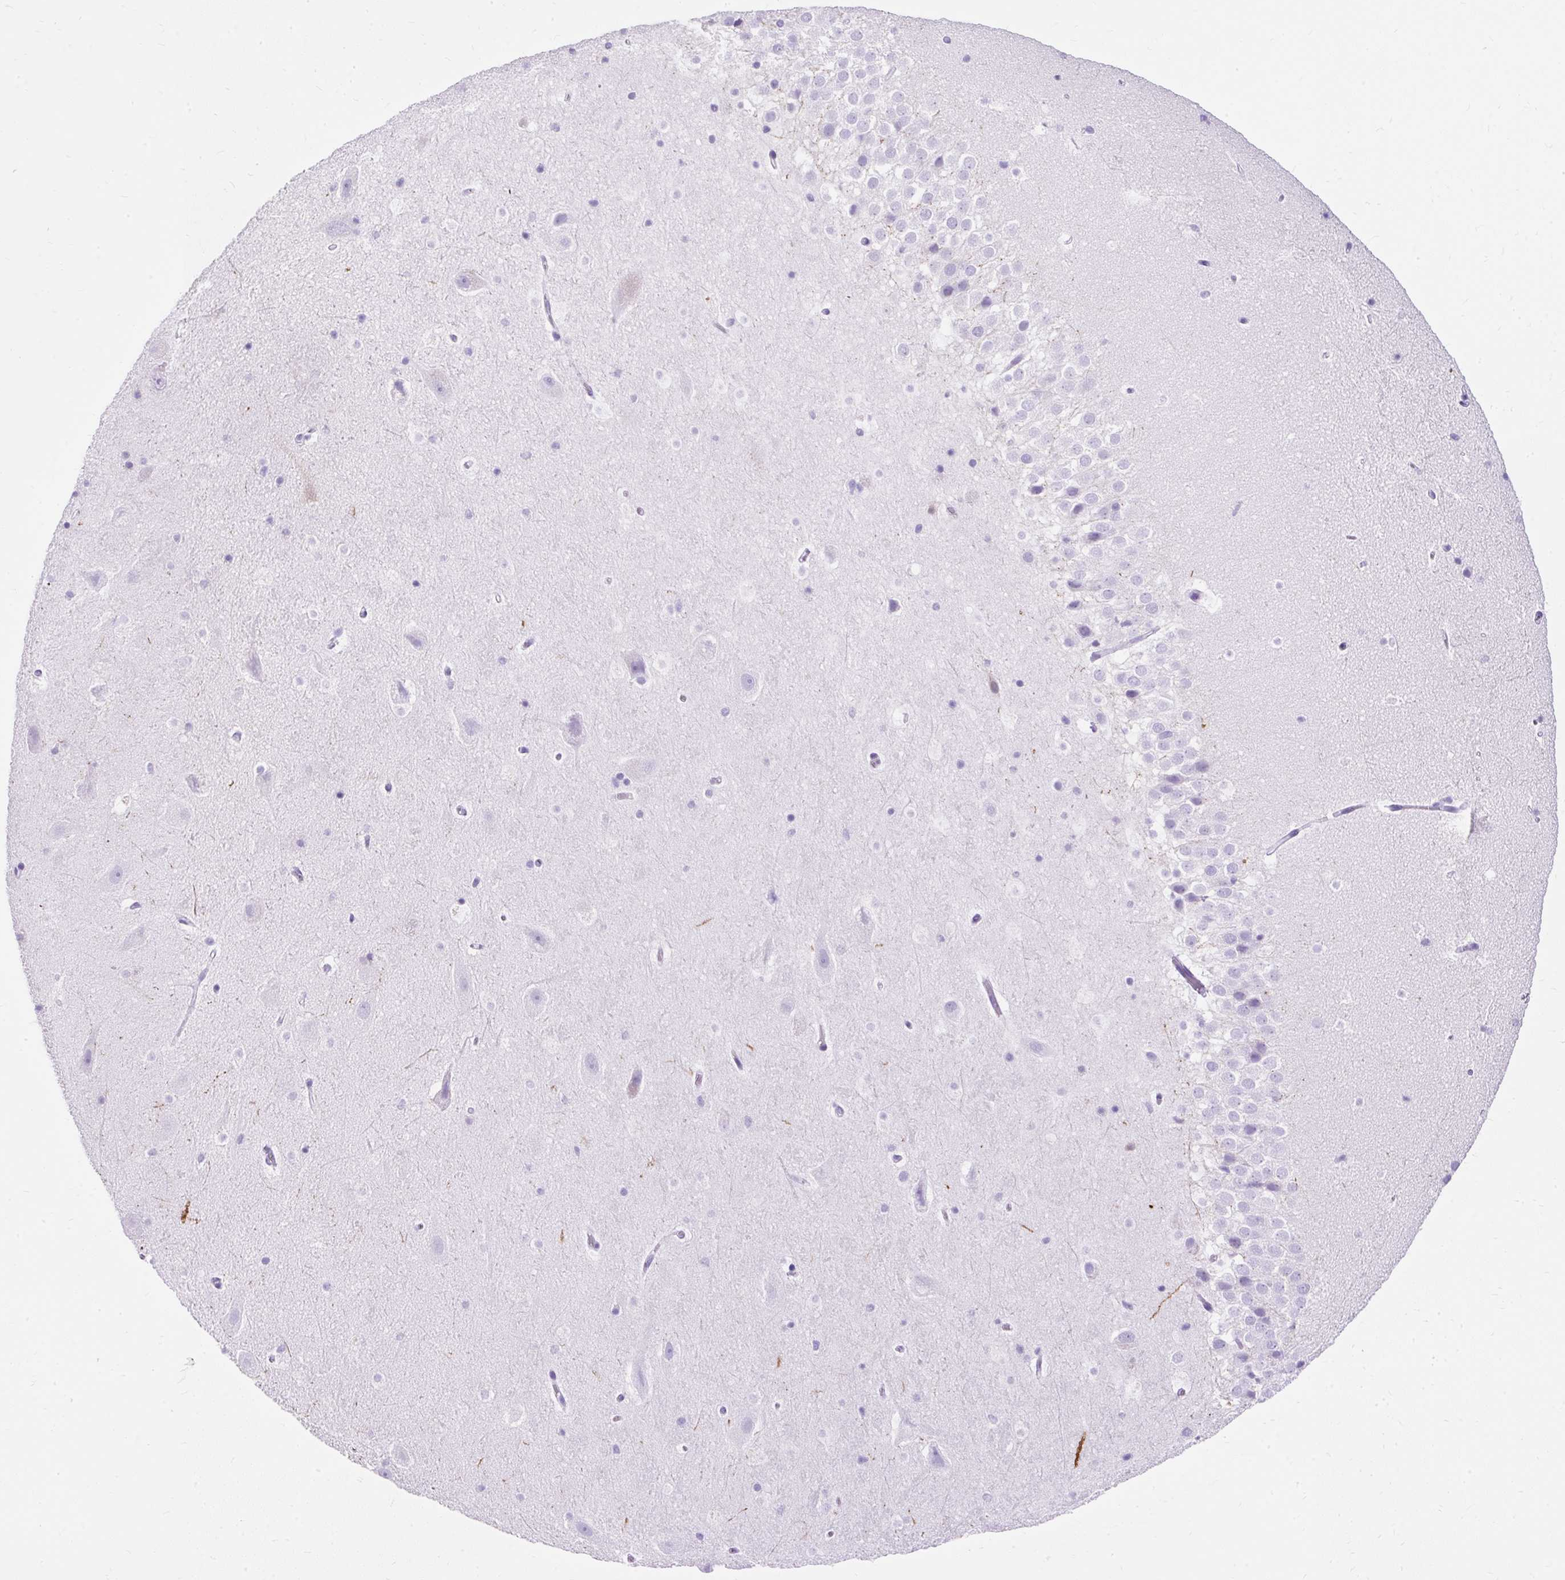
{"staining": {"intensity": "negative", "quantity": "none", "location": "none"}, "tissue": "hippocampus", "cell_type": "Glial cells", "image_type": "normal", "snomed": [{"axis": "morphology", "description": "Normal tissue, NOS"}, {"axis": "topography", "description": "Hippocampus"}], "caption": "The micrograph shows no significant positivity in glial cells of hippocampus.", "gene": "PVALB", "patient": {"sex": "male", "age": 37}}